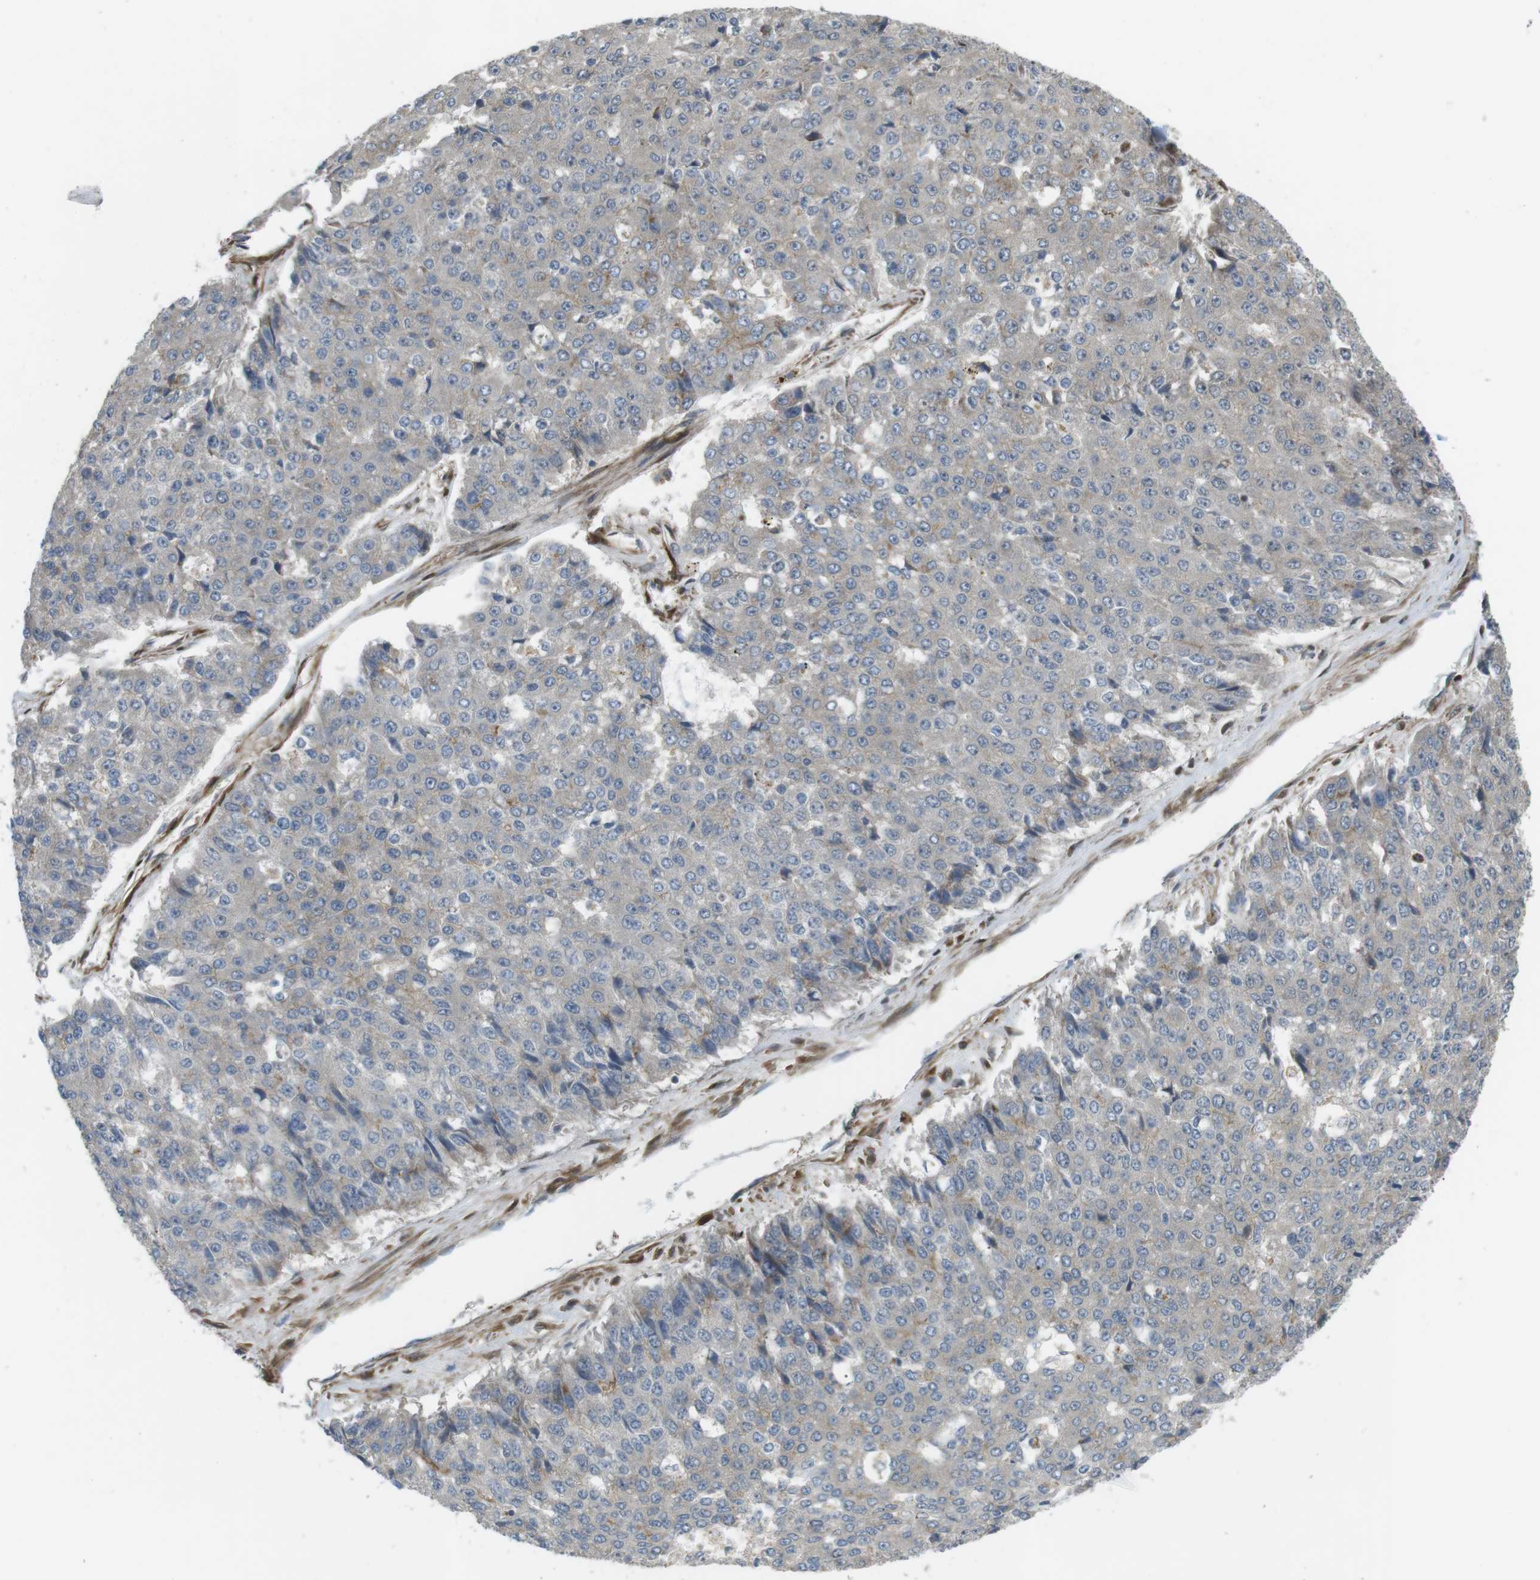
{"staining": {"intensity": "weak", "quantity": "<25%", "location": "cytoplasmic/membranous"}, "tissue": "pancreatic cancer", "cell_type": "Tumor cells", "image_type": "cancer", "snomed": [{"axis": "morphology", "description": "Adenocarcinoma, NOS"}, {"axis": "topography", "description": "Pancreas"}], "caption": "Human pancreatic cancer (adenocarcinoma) stained for a protein using immunohistochemistry reveals no expression in tumor cells.", "gene": "KANK2", "patient": {"sex": "male", "age": 50}}